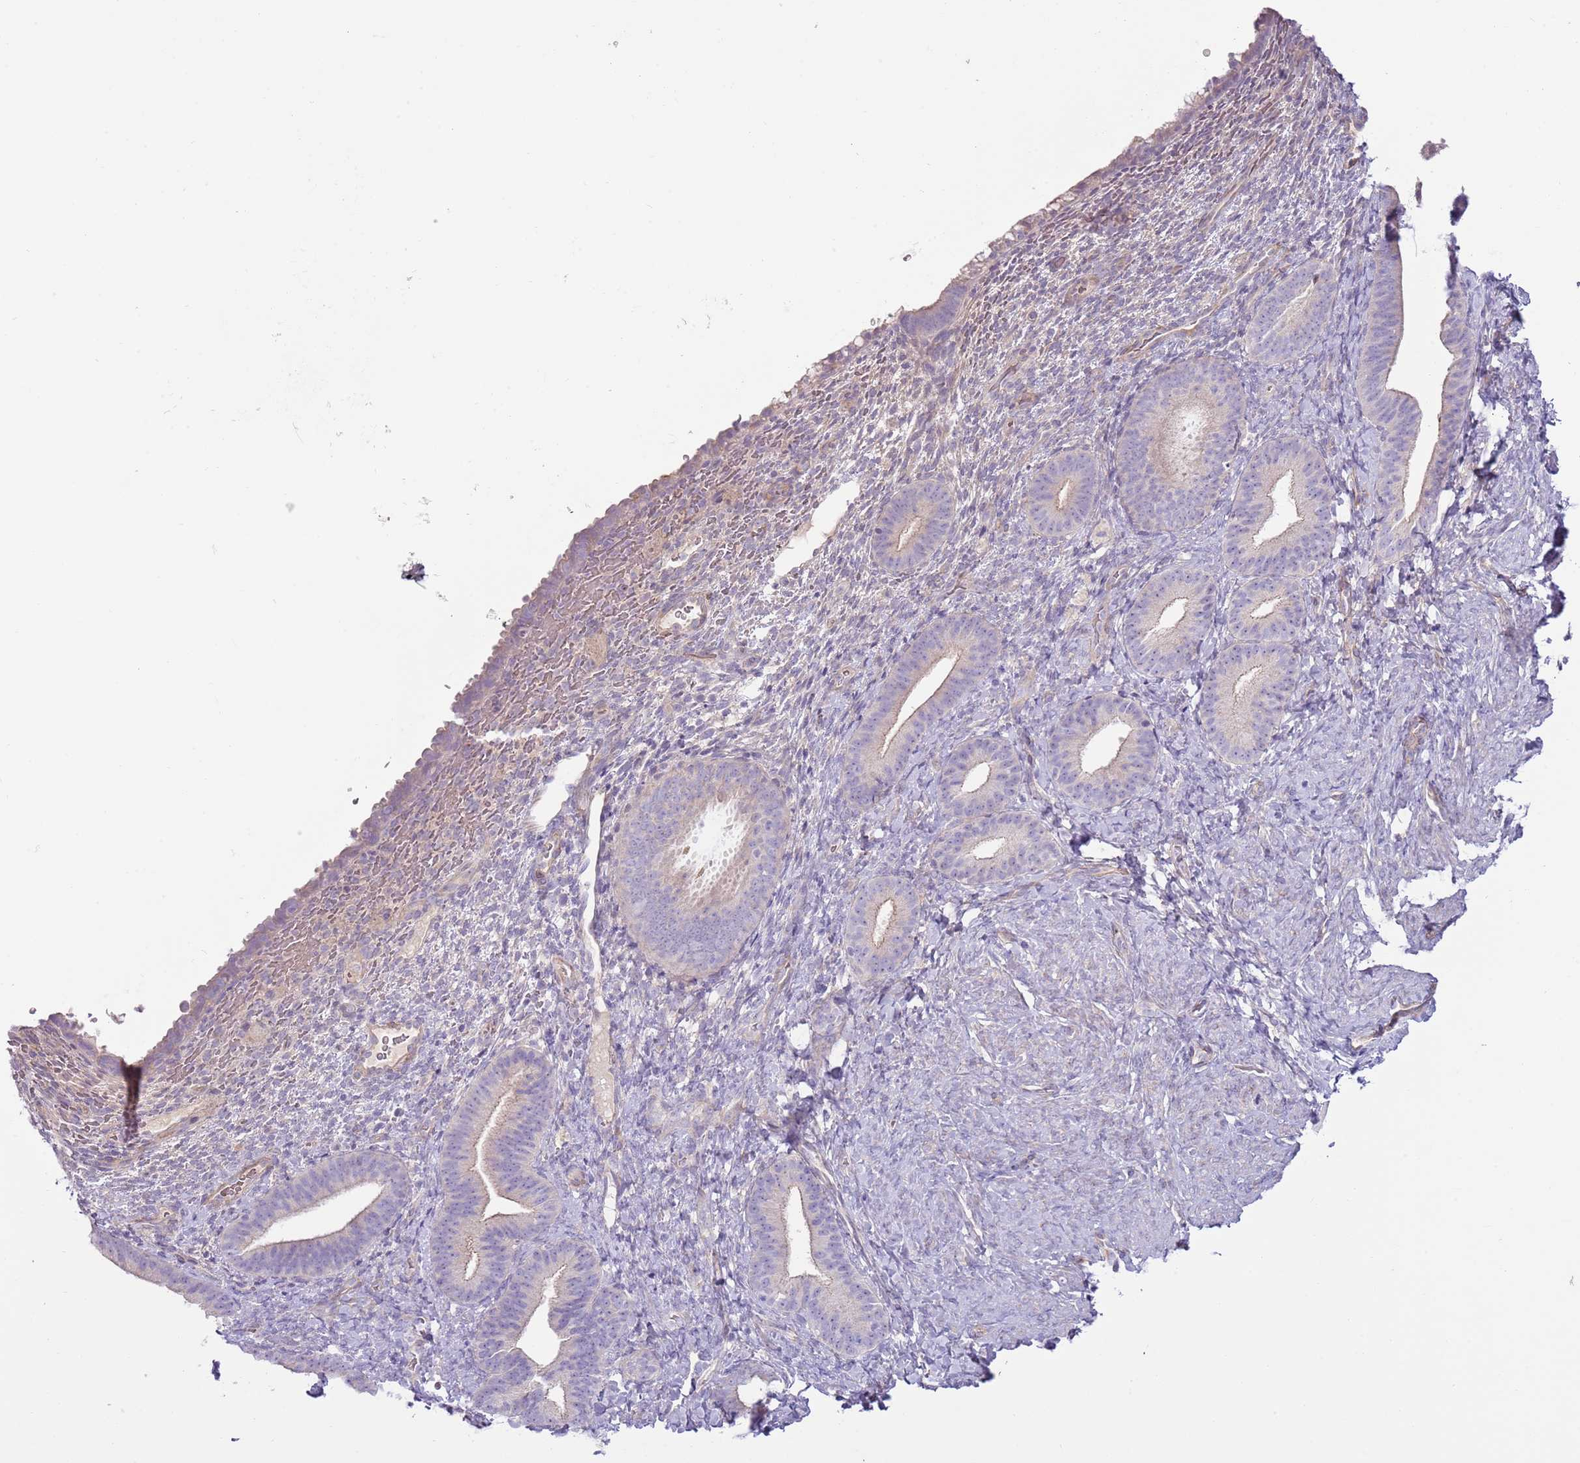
{"staining": {"intensity": "negative", "quantity": "none", "location": "none"}, "tissue": "endometrium", "cell_type": "Cells in endometrial stroma", "image_type": "normal", "snomed": [{"axis": "morphology", "description": "Normal tissue, NOS"}, {"axis": "topography", "description": "Endometrium"}], "caption": "DAB (3,3'-diaminobenzidine) immunohistochemical staining of normal human endometrium displays no significant staining in cells in endometrial stroma.", "gene": "MRO", "patient": {"sex": "female", "age": 65}}